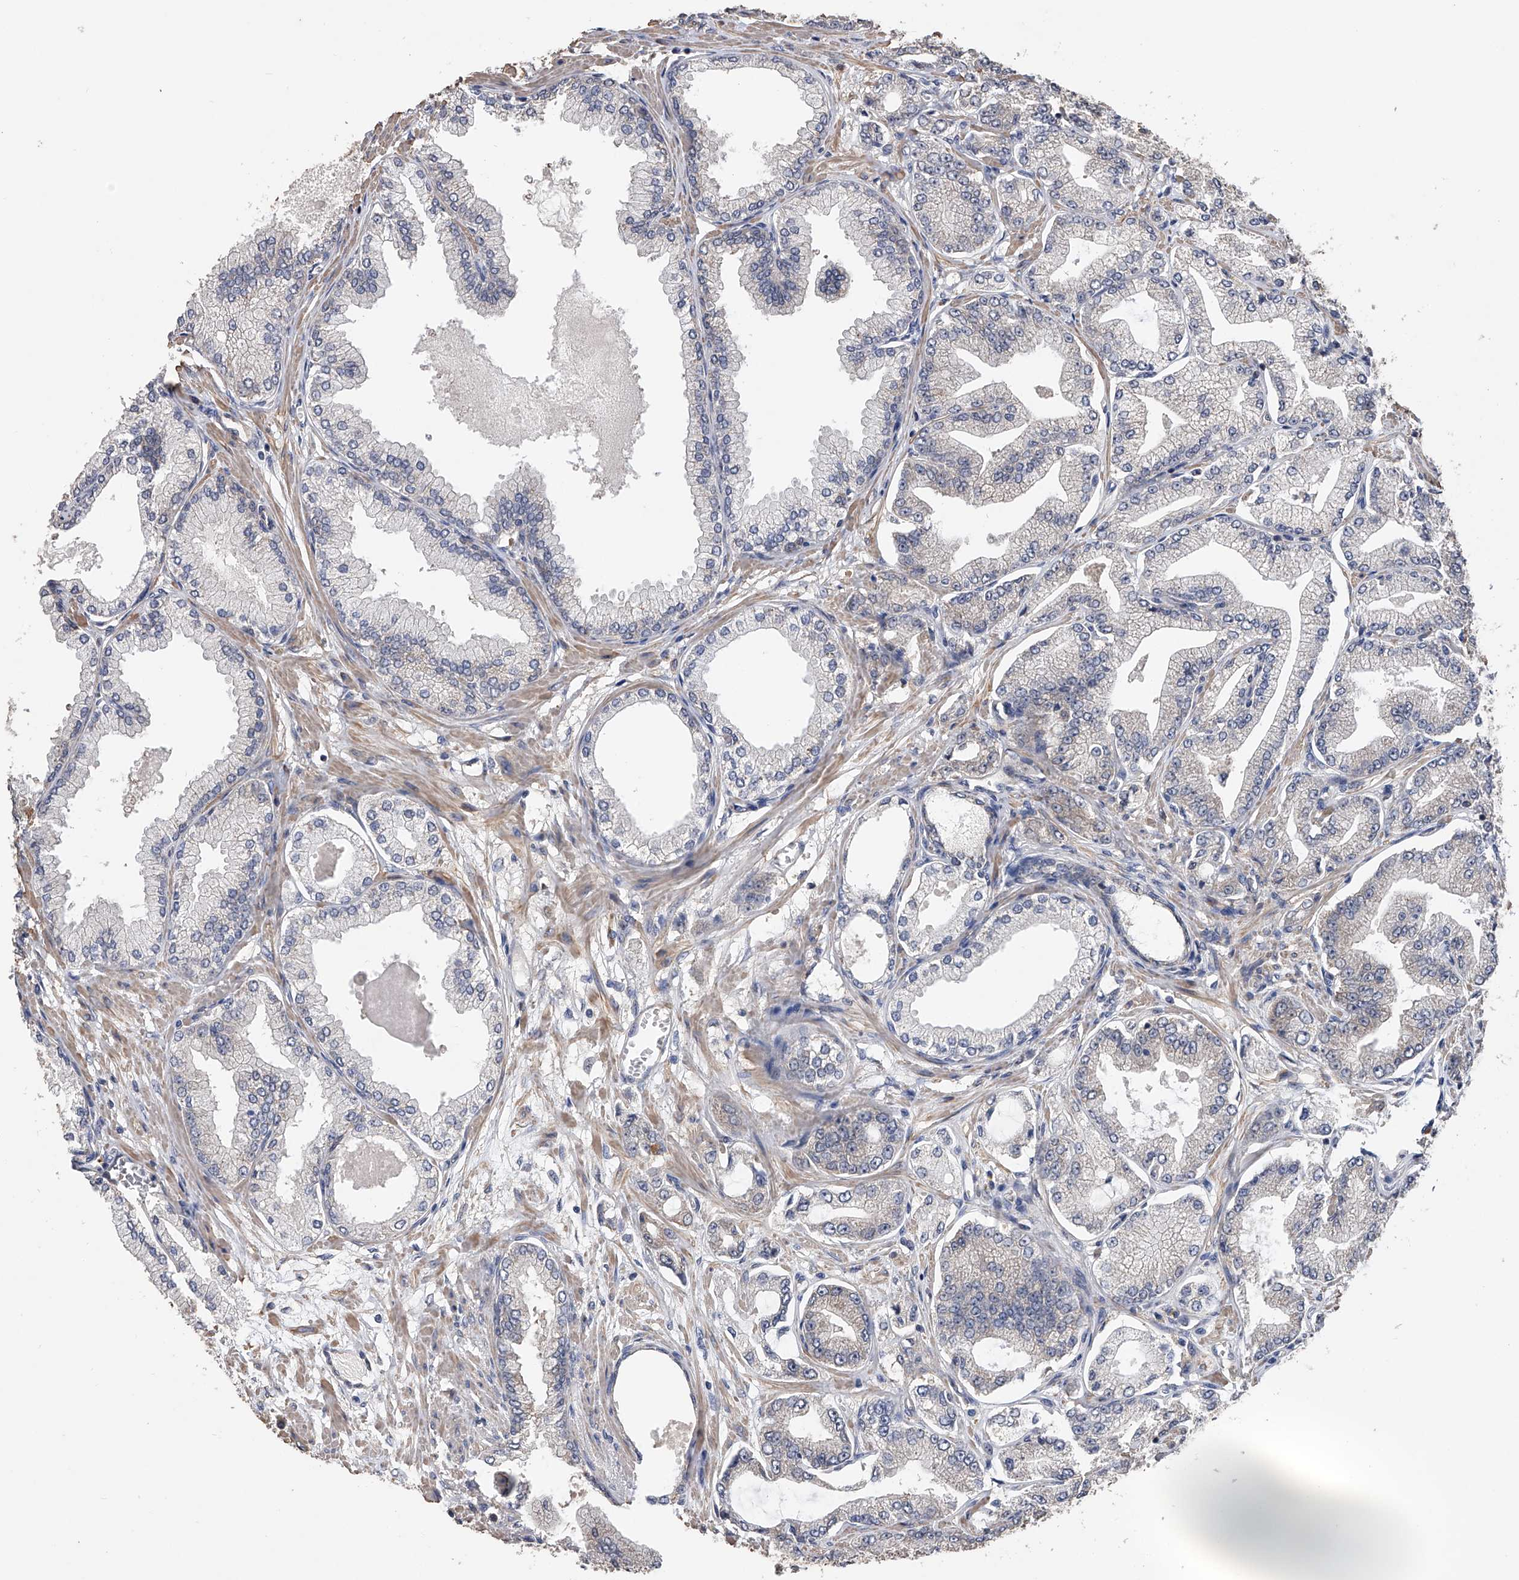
{"staining": {"intensity": "negative", "quantity": "none", "location": "none"}, "tissue": "prostate cancer", "cell_type": "Tumor cells", "image_type": "cancer", "snomed": [{"axis": "morphology", "description": "Adenocarcinoma, Low grade"}, {"axis": "topography", "description": "Prostate"}], "caption": "Tumor cells are negative for brown protein staining in prostate cancer.", "gene": "CFAP298", "patient": {"sex": "male", "age": 63}}